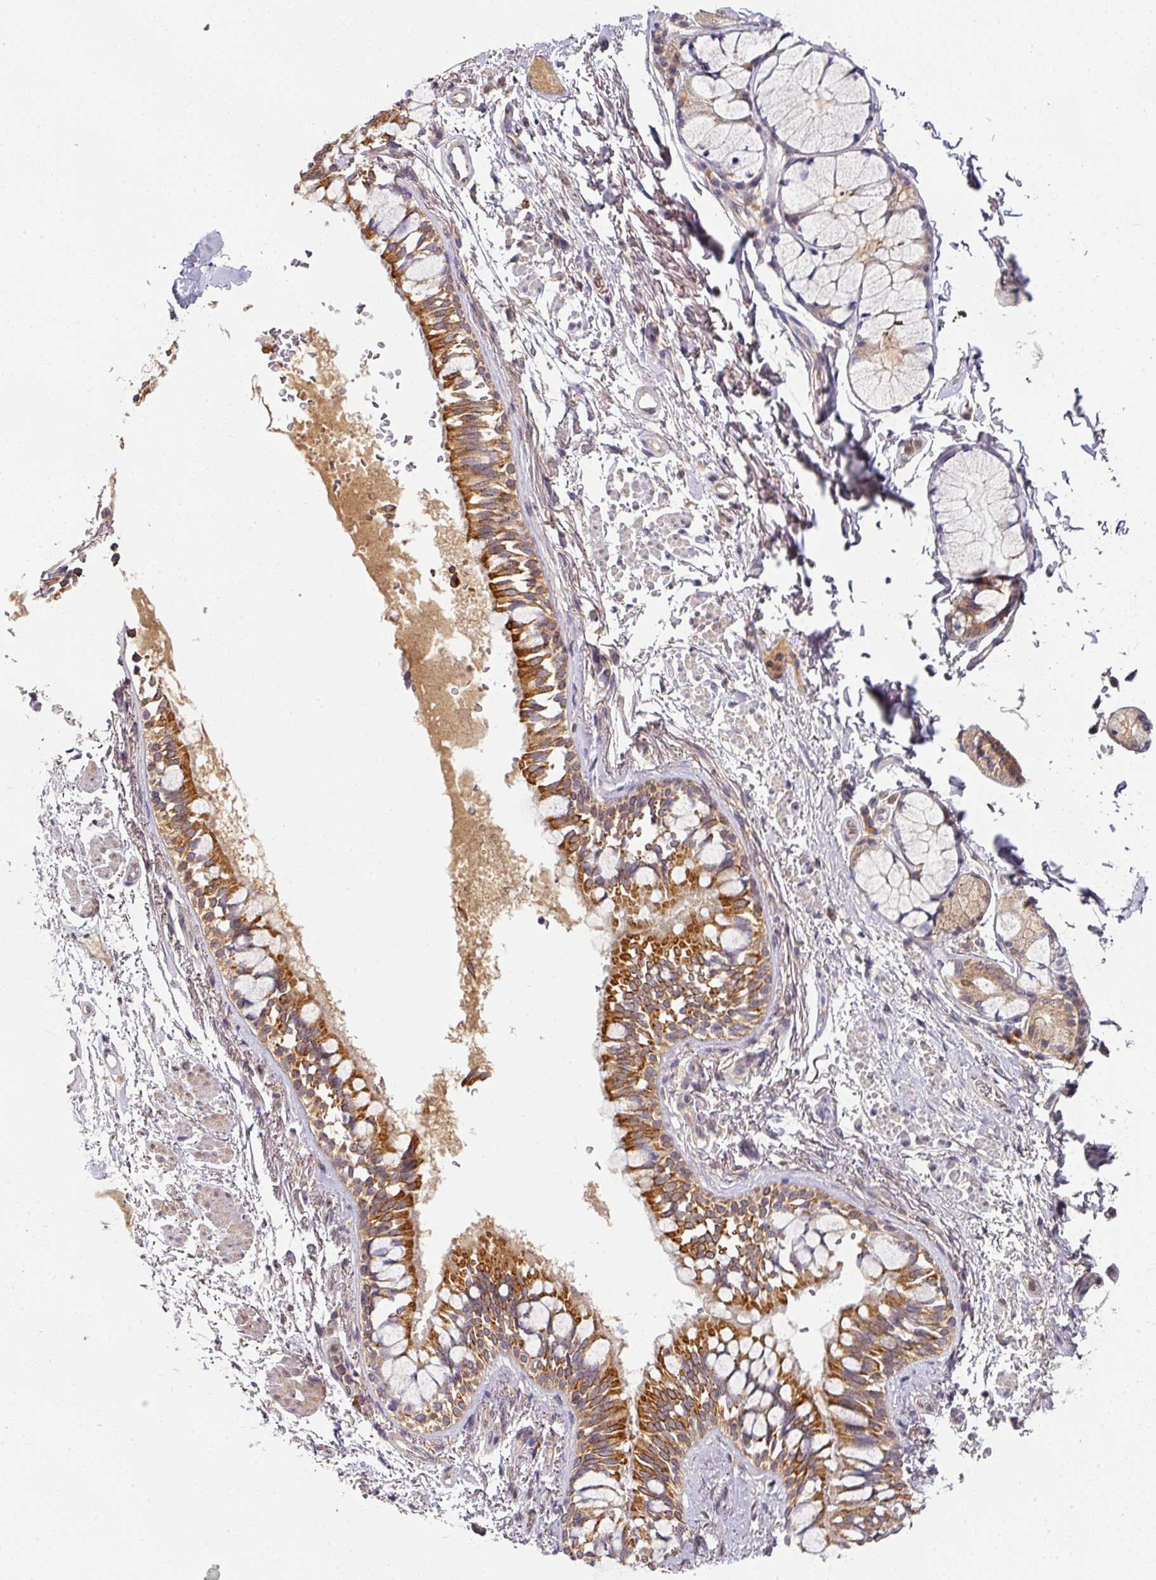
{"staining": {"intensity": "moderate", "quantity": ">75%", "location": "cytoplasmic/membranous"}, "tissue": "bronchus", "cell_type": "Respiratory epithelial cells", "image_type": "normal", "snomed": [{"axis": "morphology", "description": "Normal tissue, NOS"}, {"axis": "topography", "description": "Bronchus"}], "caption": "A brown stain shows moderate cytoplasmic/membranous positivity of a protein in respiratory epithelial cells of normal human bronchus.", "gene": "EXTL3", "patient": {"sex": "male", "age": 70}}